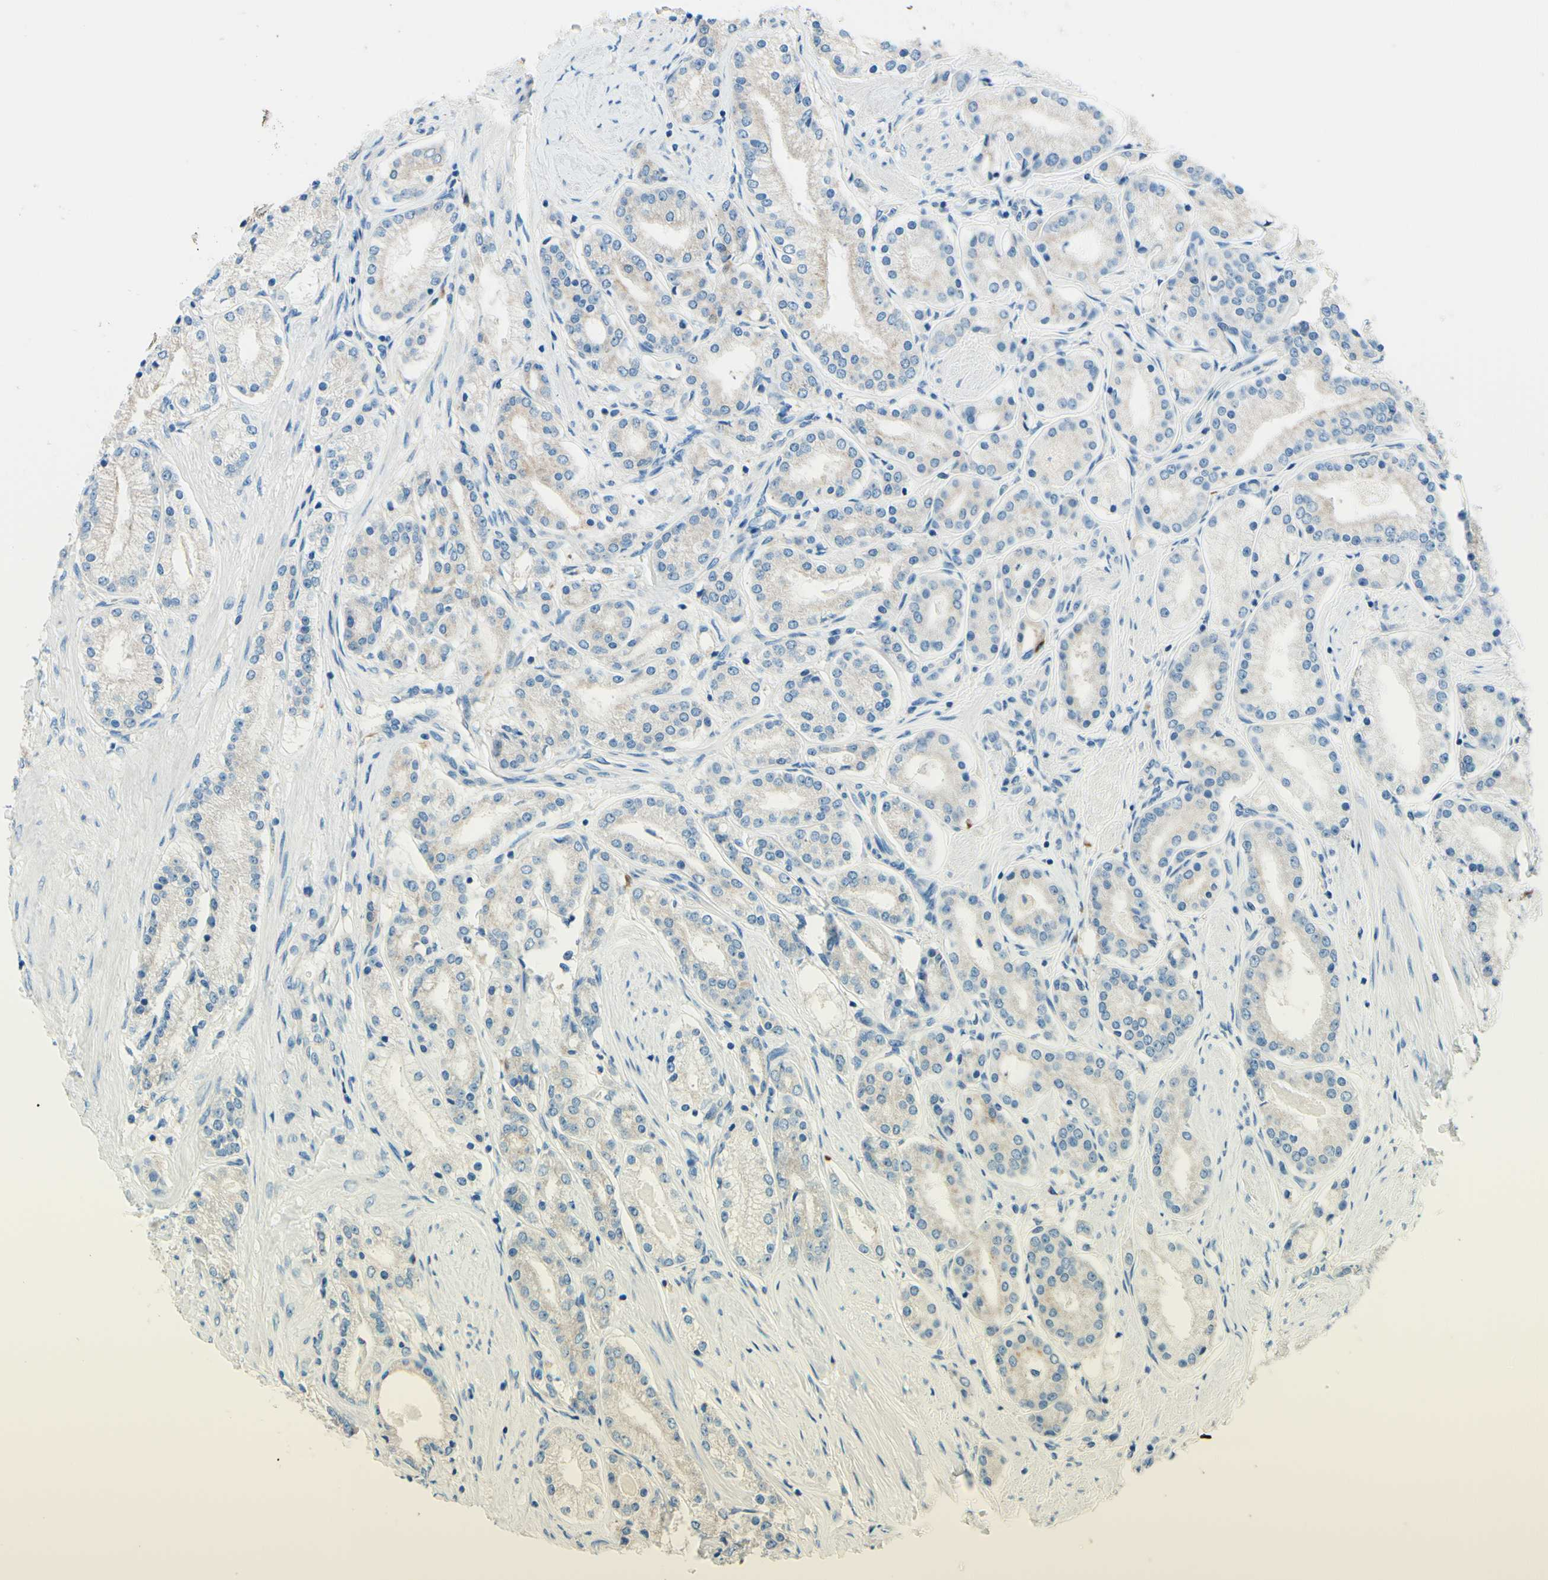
{"staining": {"intensity": "weak", "quantity": "<25%", "location": "cytoplasmic/membranous"}, "tissue": "prostate cancer", "cell_type": "Tumor cells", "image_type": "cancer", "snomed": [{"axis": "morphology", "description": "Adenocarcinoma, Low grade"}, {"axis": "topography", "description": "Prostate"}], "caption": "This is an IHC image of prostate low-grade adenocarcinoma. There is no staining in tumor cells.", "gene": "PASD1", "patient": {"sex": "male", "age": 63}}